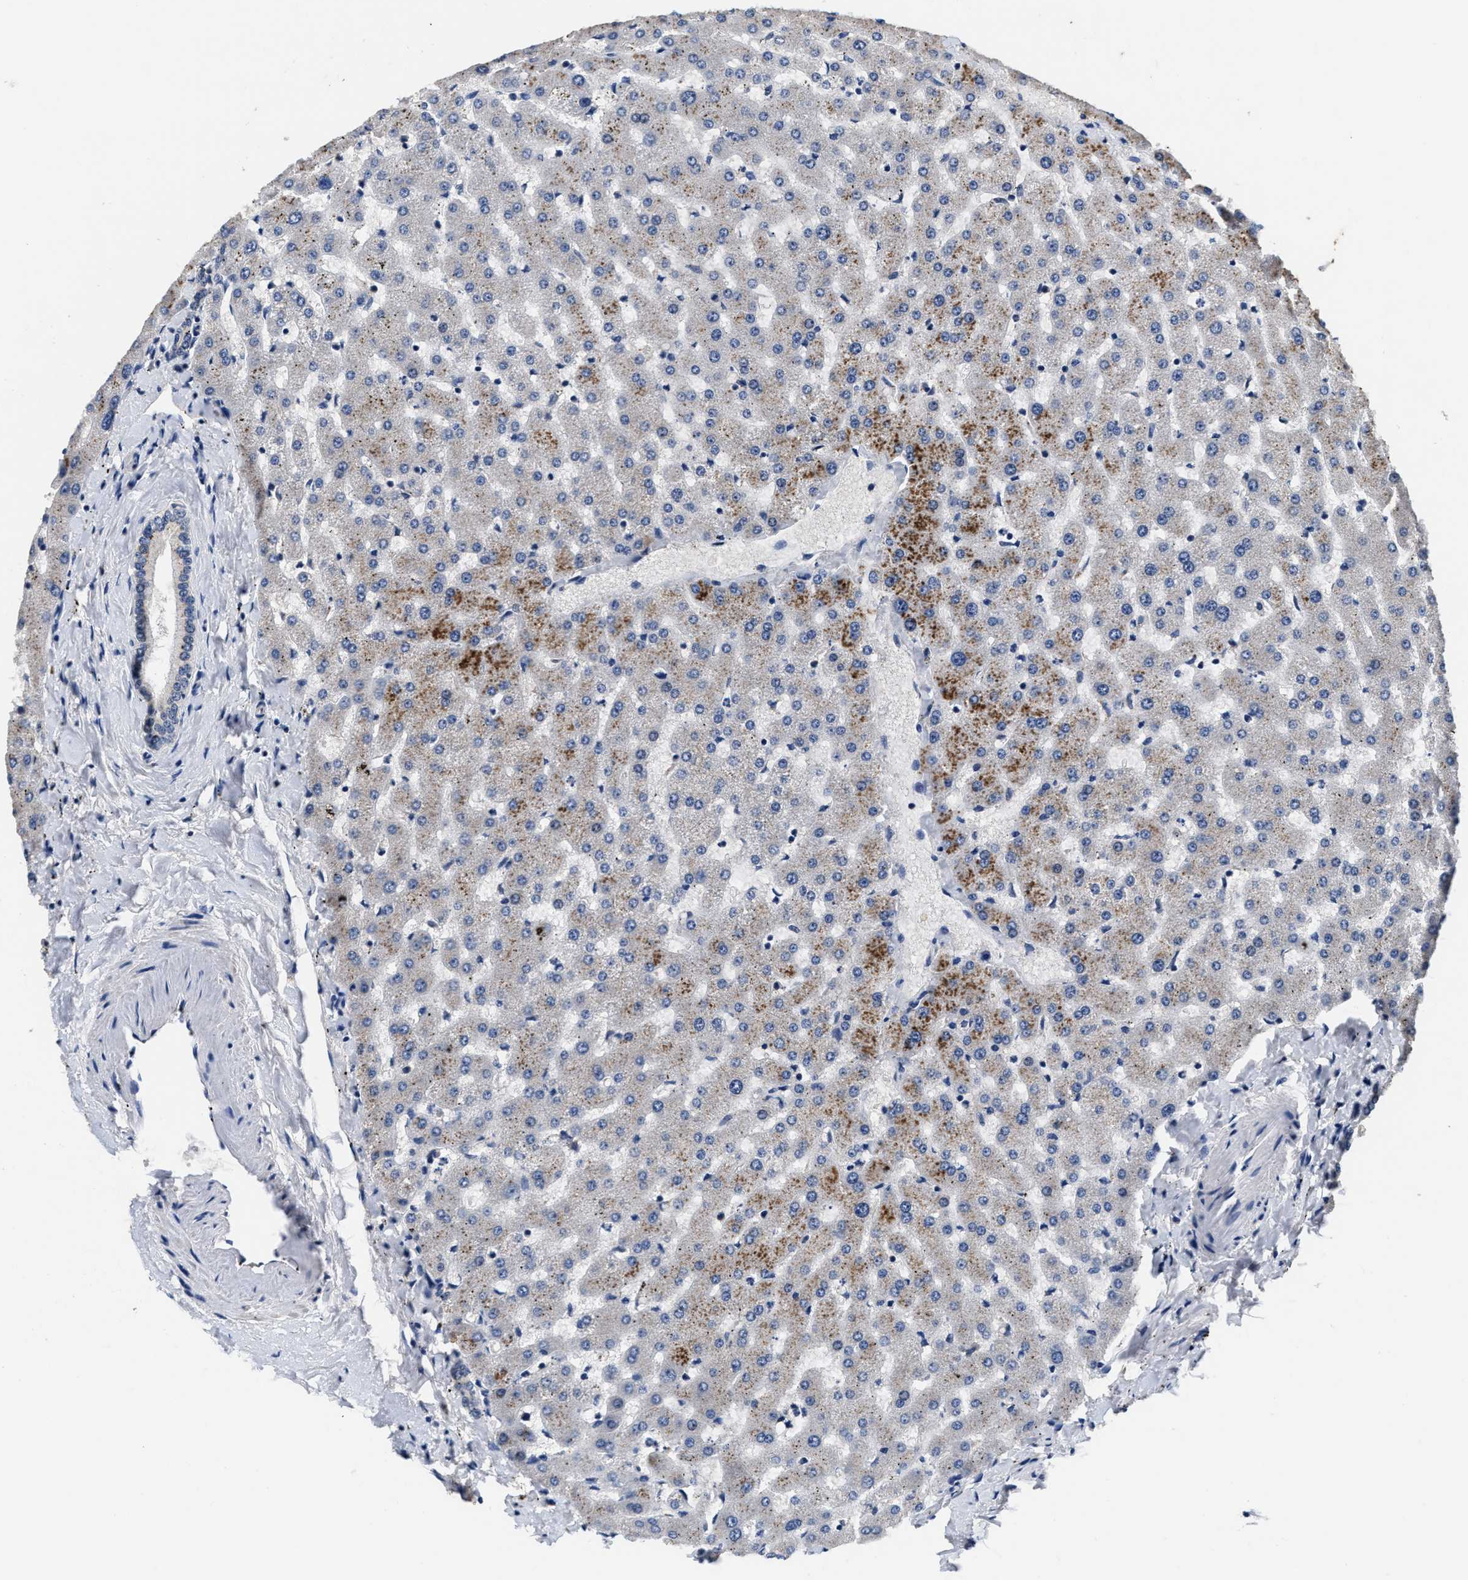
{"staining": {"intensity": "negative", "quantity": "none", "location": "none"}, "tissue": "liver", "cell_type": "Cholangiocytes", "image_type": "normal", "snomed": [{"axis": "morphology", "description": "Normal tissue, NOS"}, {"axis": "topography", "description": "Liver"}], "caption": "An IHC photomicrograph of unremarkable liver is shown. There is no staining in cholangiocytes of liver.", "gene": "ANKIB1", "patient": {"sex": "female", "age": 63}}